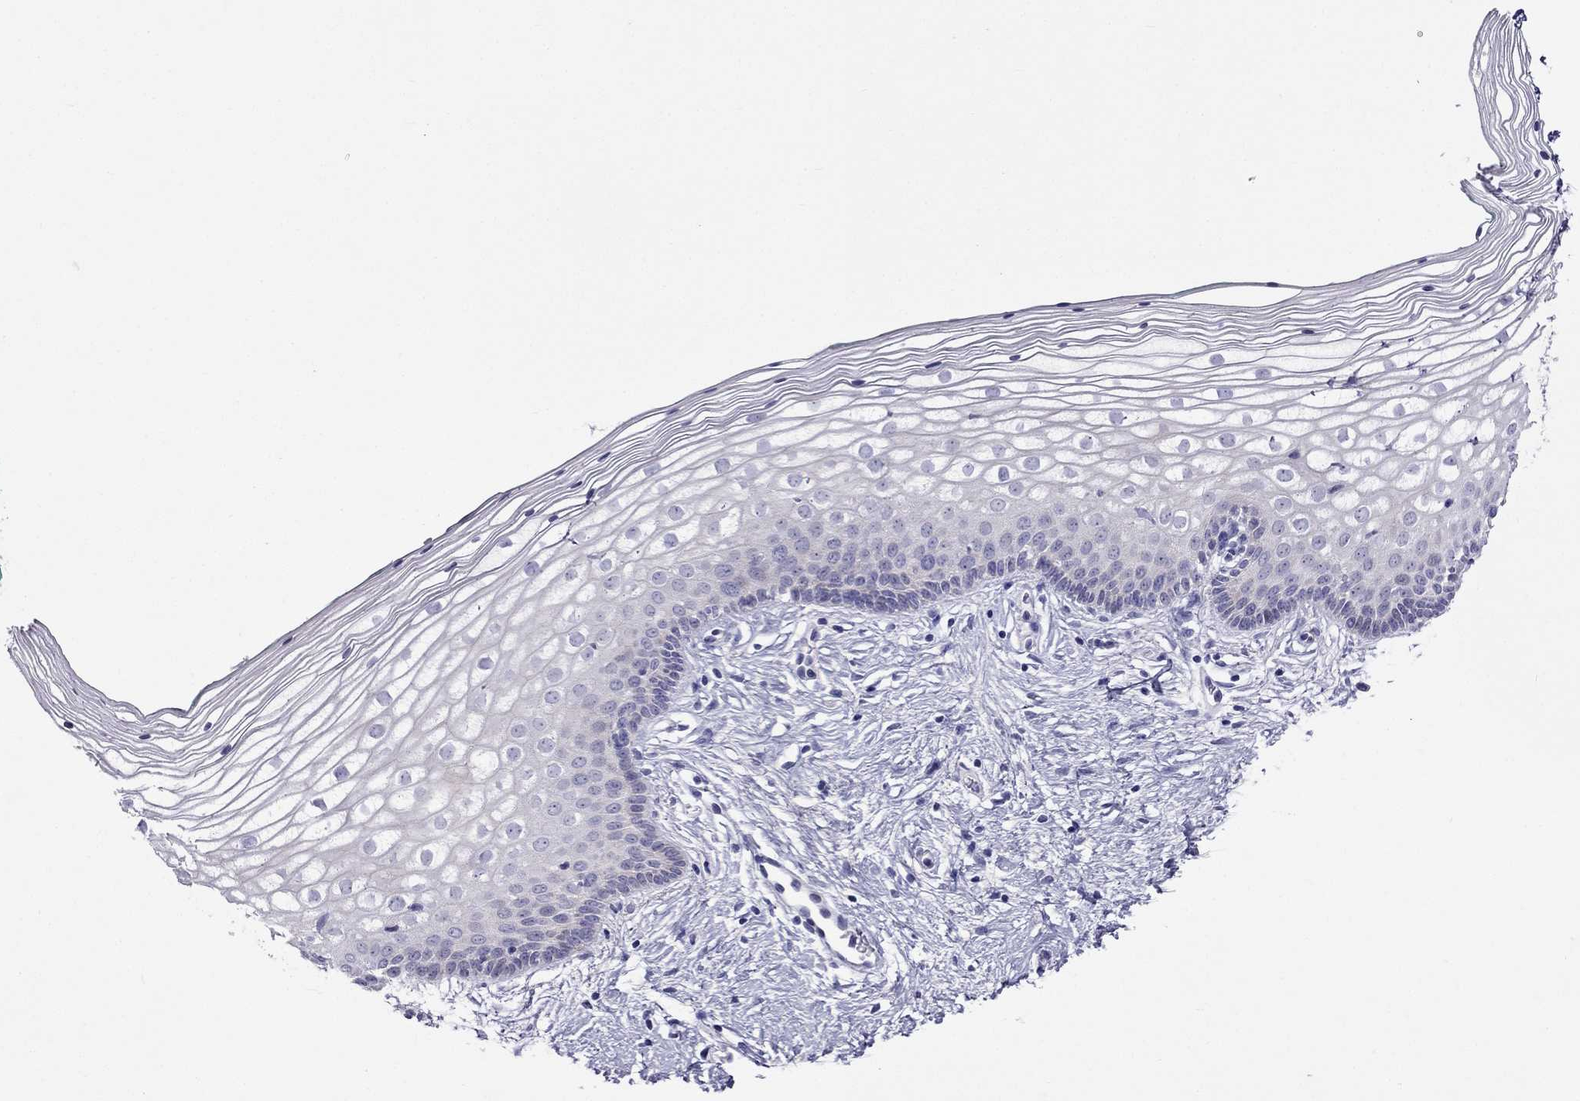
{"staining": {"intensity": "negative", "quantity": "none", "location": "none"}, "tissue": "vagina", "cell_type": "Squamous epithelial cells", "image_type": "normal", "snomed": [{"axis": "morphology", "description": "Normal tissue, NOS"}, {"axis": "topography", "description": "Vagina"}], "caption": "The photomicrograph exhibits no staining of squamous epithelial cells in unremarkable vagina. The staining is performed using DAB (3,3'-diaminobenzidine) brown chromogen with nuclei counter-stained in using hematoxylin.", "gene": "PATE1", "patient": {"sex": "female", "age": 36}}